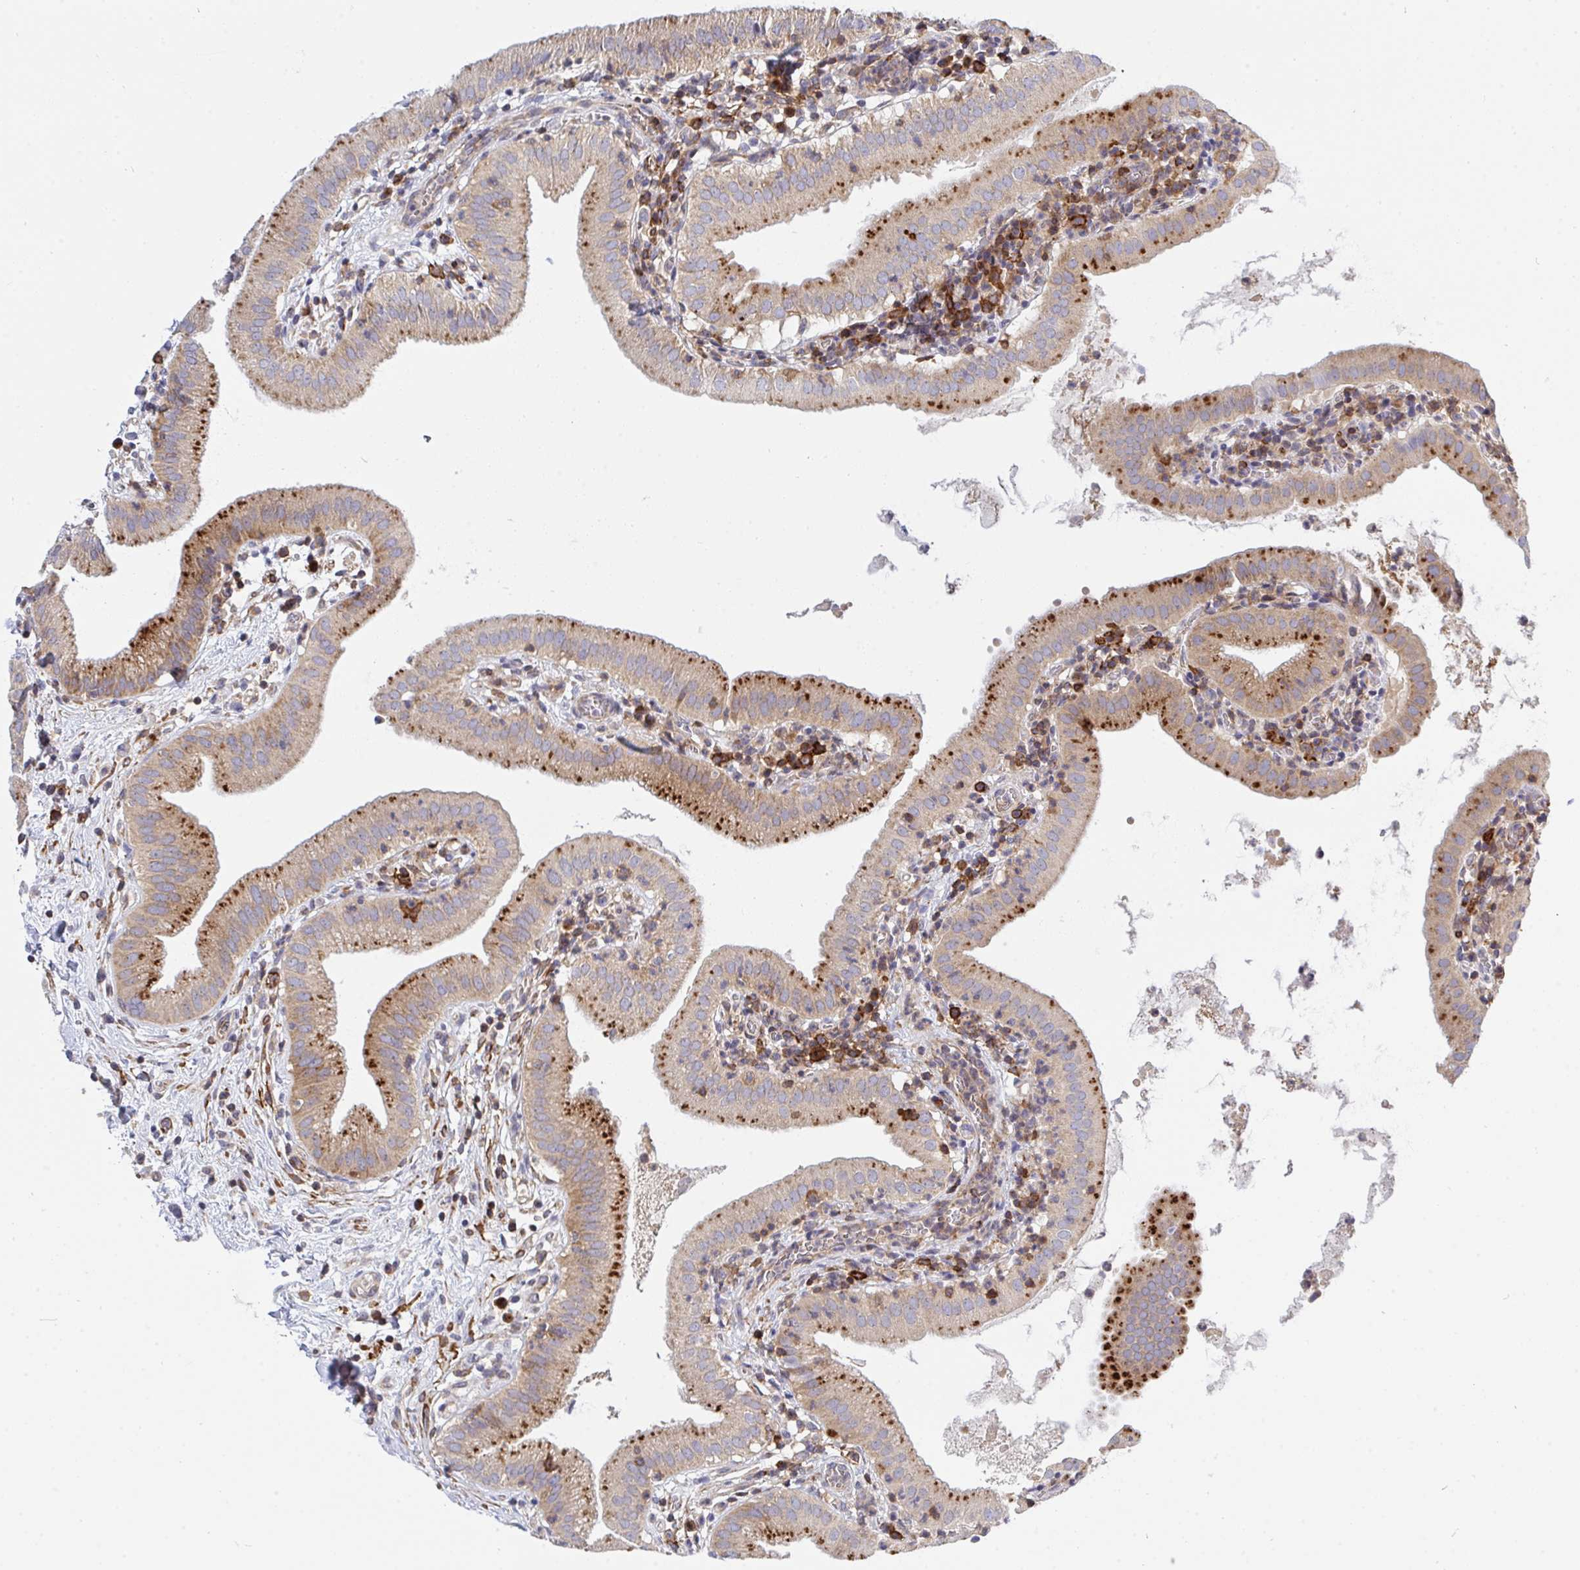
{"staining": {"intensity": "strong", "quantity": "25%-75%", "location": "cytoplasmic/membranous"}, "tissue": "gallbladder", "cell_type": "Glandular cells", "image_type": "normal", "snomed": [{"axis": "morphology", "description": "Normal tissue, NOS"}, {"axis": "topography", "description": "Gallbladder"}], "caption": "Strong cytoplasmic/membranous protein staining is appreciated in approximately 25%-75% of glandular cells in gallbladder. (Stains: DAB (3,3'-diaminobenzidine) in brown, nuclei in blue, Microscopy: brightfield microscopy at high magnification).", "gene": "FRMD3", "patient": {"sex": "female", "age": 65}}